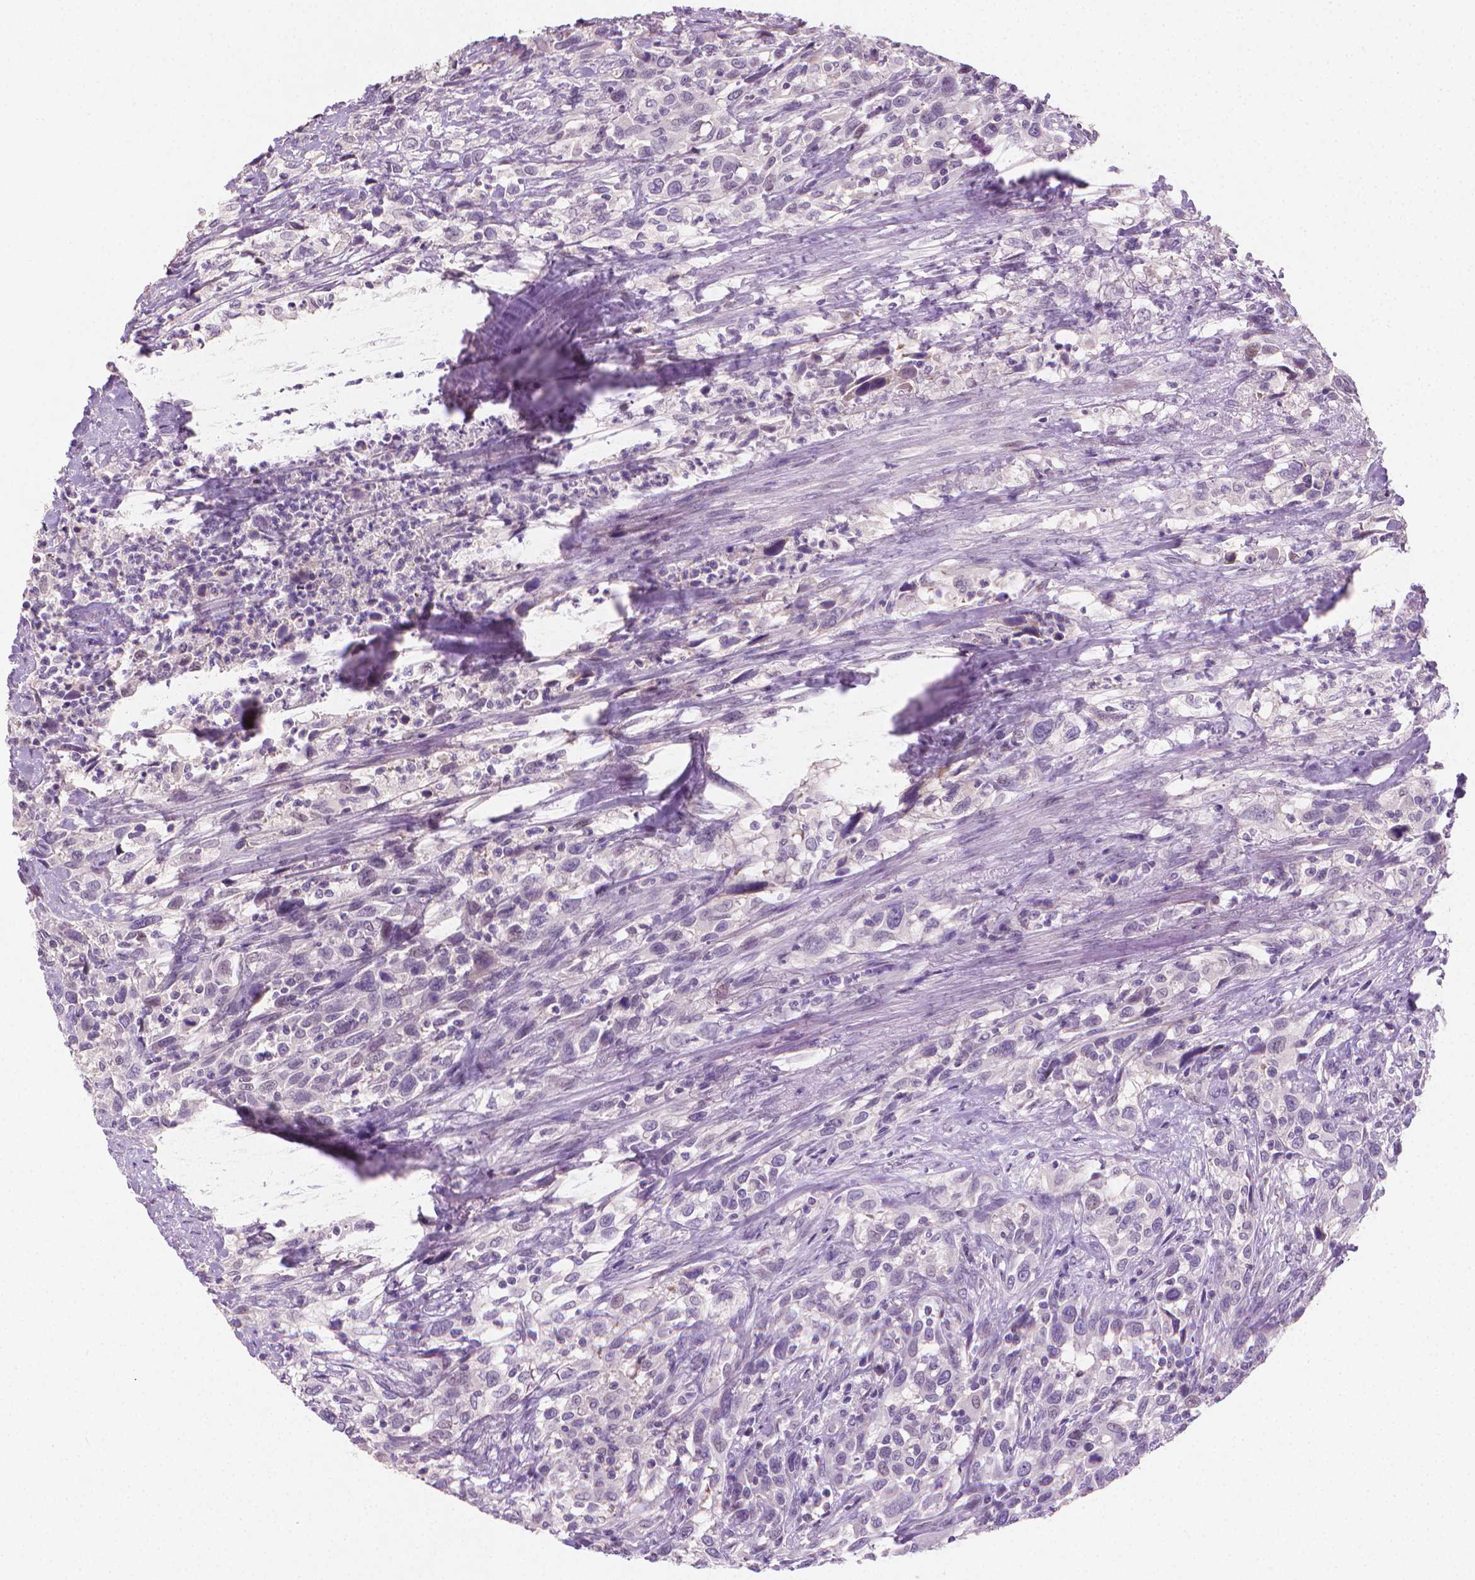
{"staining": {"intensity": "negative", "quantity": "none", "location": "none"}, "tissue": "urothelial cancer", "cell_type": "Tumor cells", "image_type": "cancer", "snomed": [{"axis": "morphology", "description": "Urothelial carcinoma, NOS"}, {"axis": "morphology", "description": "Urothelial carcinoma, High grade"}, {"axis": "topography", "description": "Urinary bladder"}], "caption": "DAB (3,3'-diaminobenzidine) immunohistochemical staining of human urothelial carcinoma (high-grade) reveals no significant positivity in tumor cells. Brightfield microscopy of immunohistochemistry (IHC) stained with DAB (brown) and hematoxylin (blue), captured at high magnification.", "gene": "CLXN", "patient": {"sex": "female", "age": 64}}